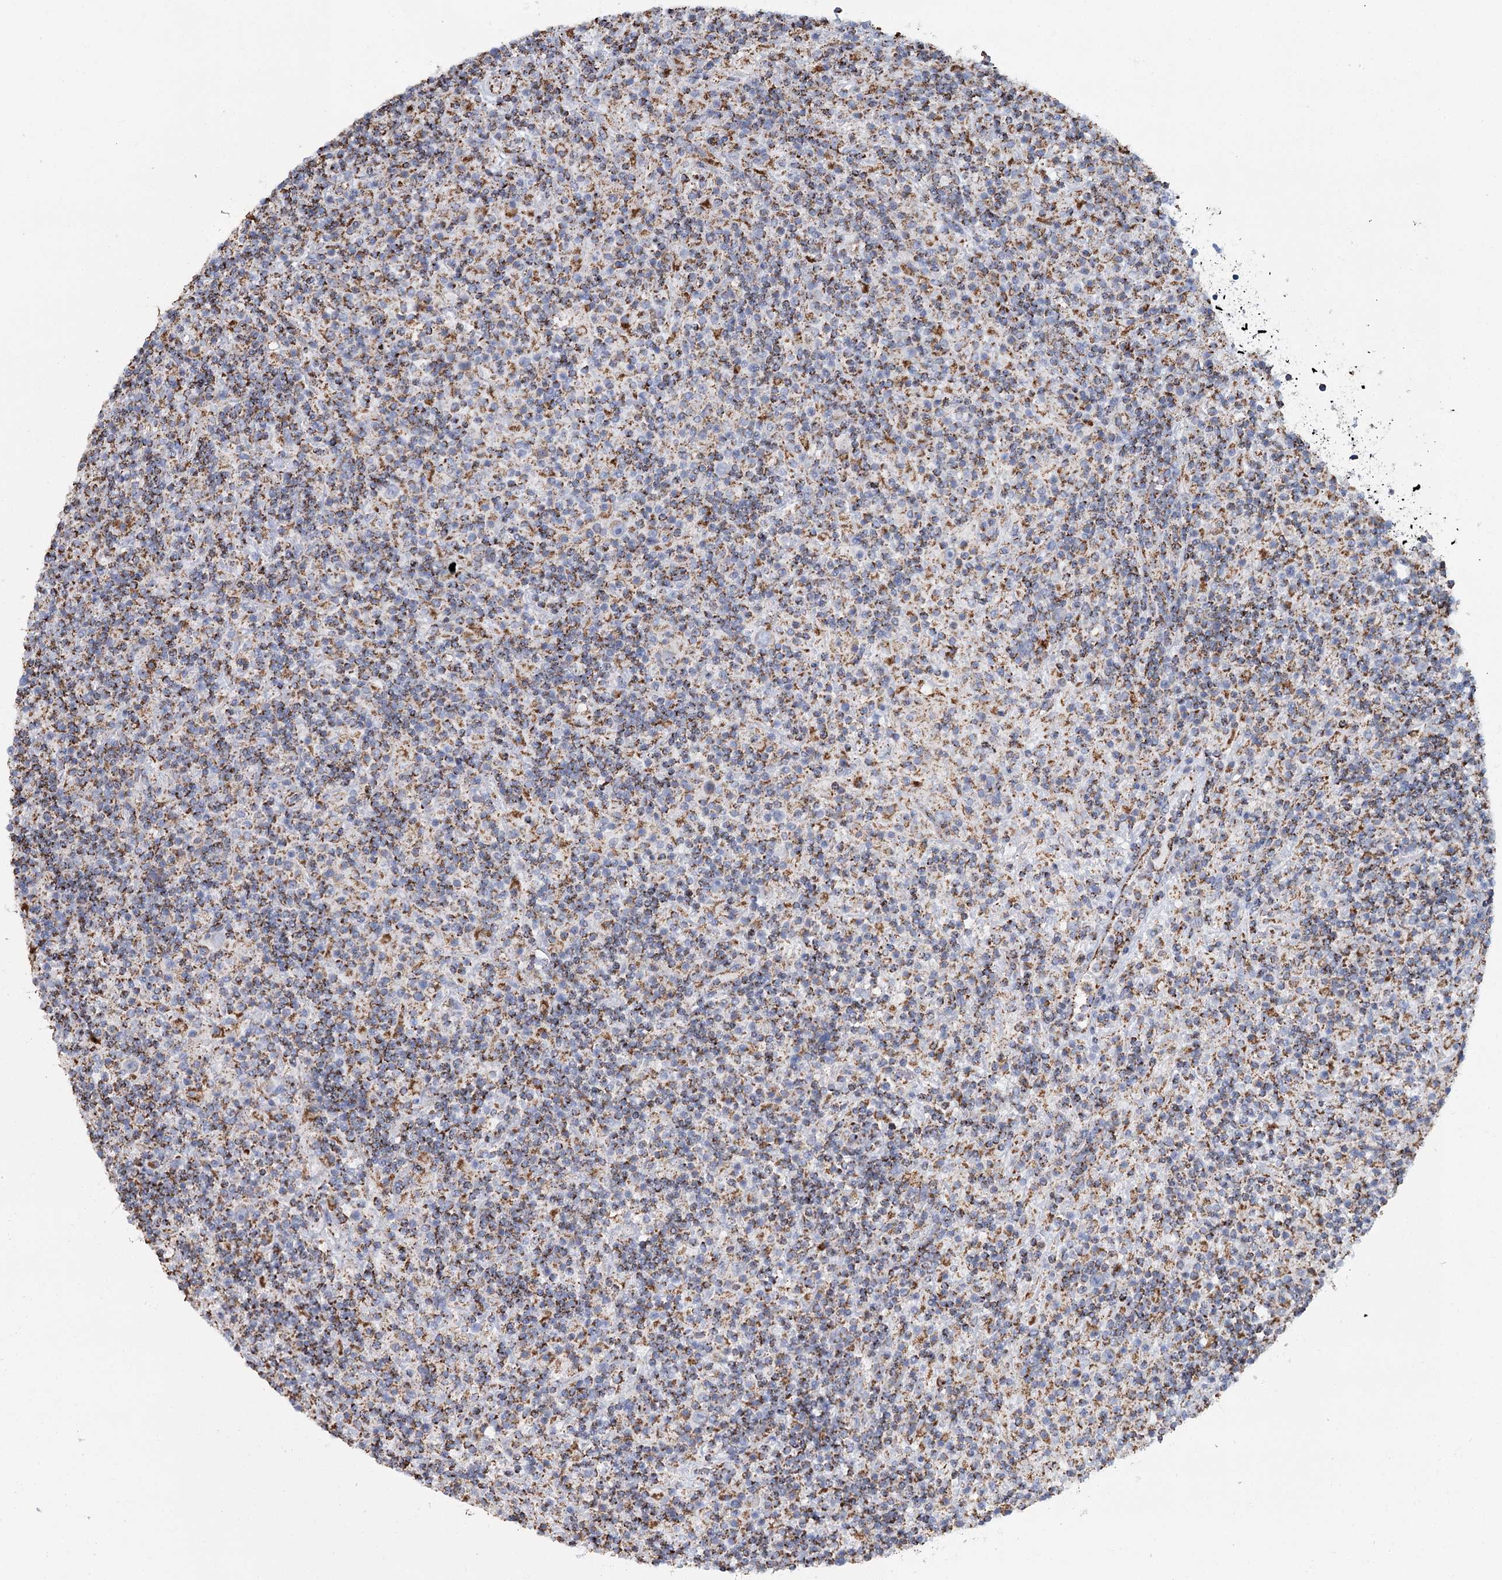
{"staining": {"intensity": "negative", "quantity": "none", "location": "none"}, "tissue": "lymphoma", "cell_type": "Tumor cells", "image_type": "cancer", "snomed": [{"axis": "morphology", "description": "Hodgkin's disease, NOS"}, {"axis": "topography", "description": "Lymph node"}], "caption": "Protein analysis of Hodgkin's disease displays no significant staining in tumor cells.", "gene": "MRPL44", "patient": {"sex": "male", "age": 70}}